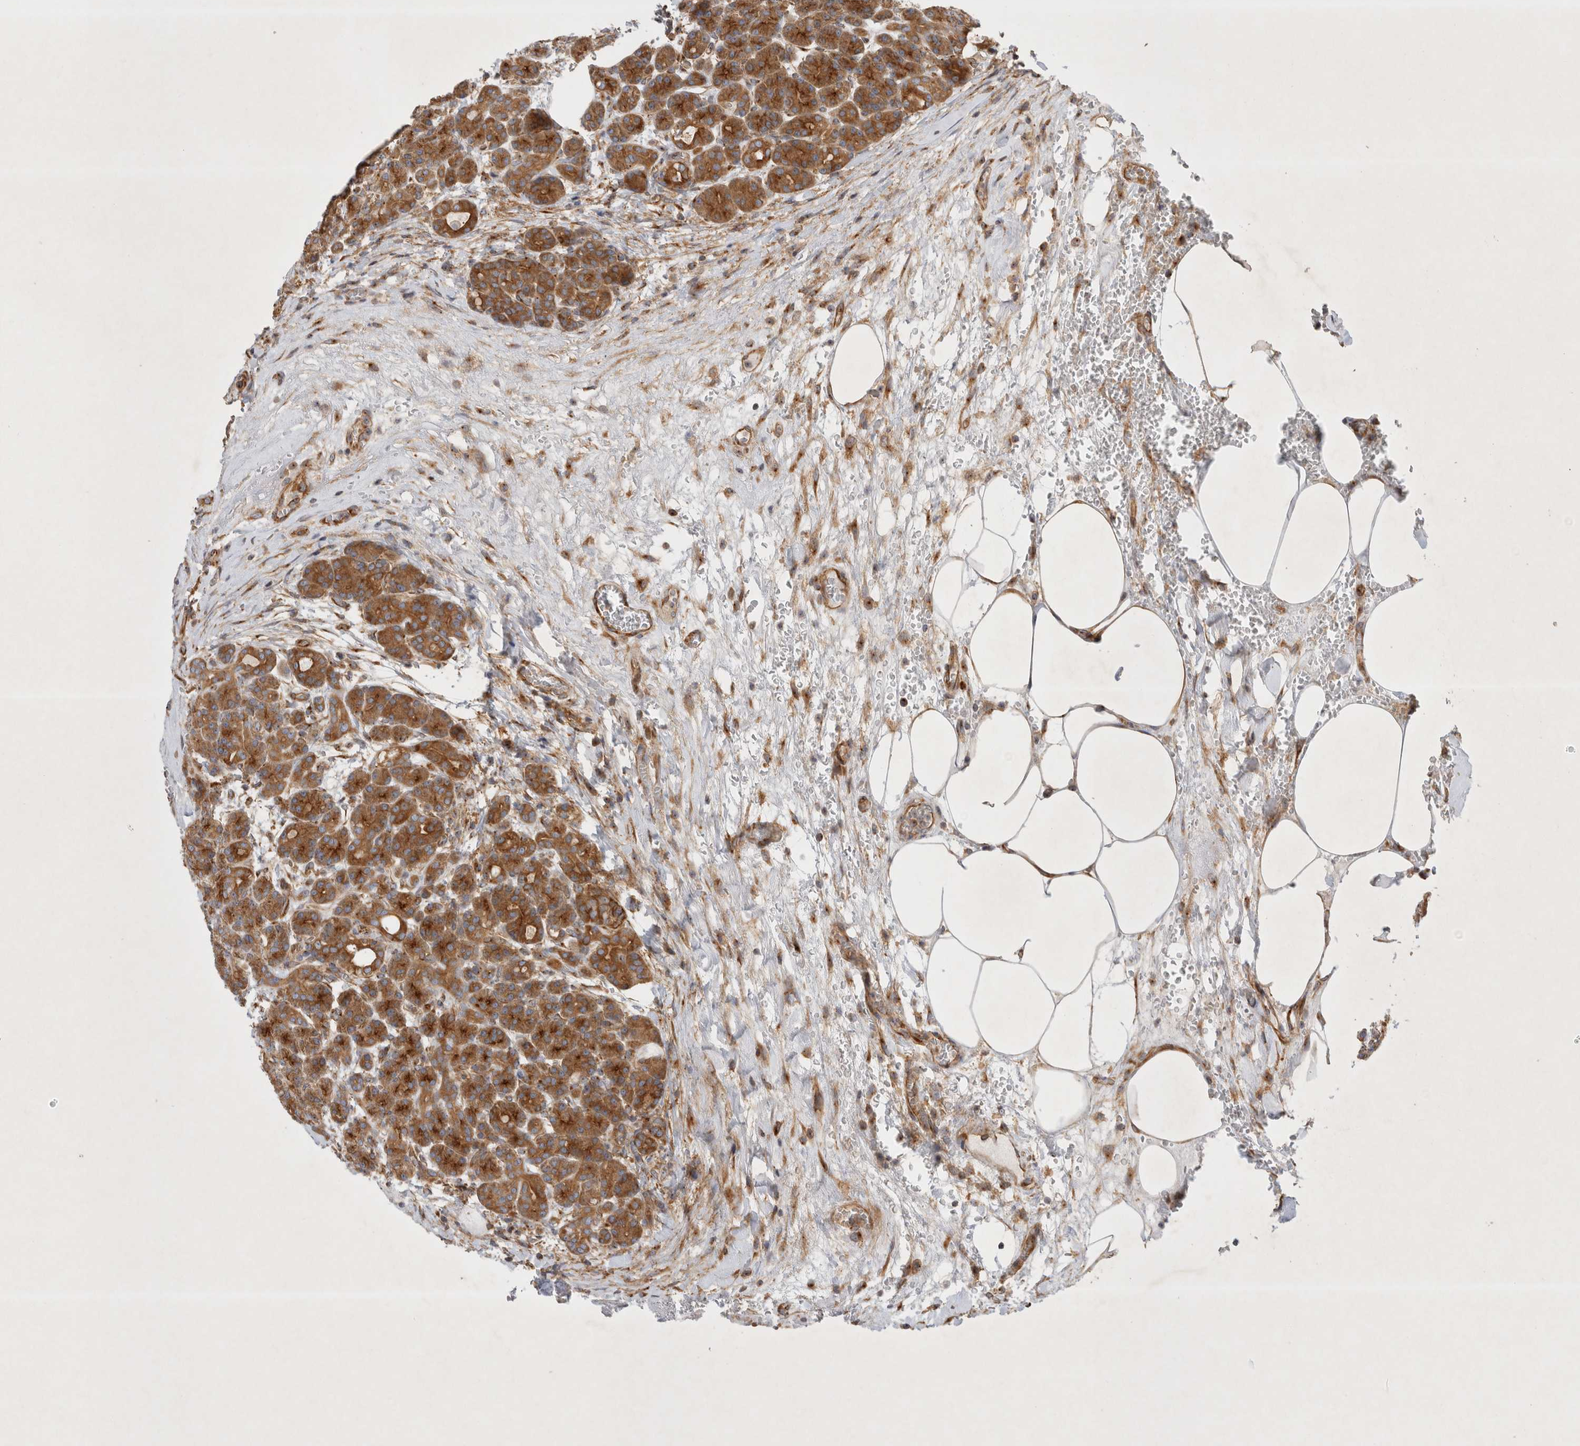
{"staining": {"intensity": "moderate", "quantity": ">75%", "location": "cytoplasmic/membranous"}, "tissue": "pancreas", "cell_type": "Exocrine glandular cells", "image_type": "normal", "snomed": [{"axis": "morphology", "description": "Normal tissue, NOS"}, {"axis": "topography", "description": "Pancreas"}], "caption": "Moderate cytoplasmic/membranous expression for a protein is identified in about >75% of exocrine glandular cells of unremarkable pancreas using immunohistochemistry.", "gene": "GPR150", "patient": {"sex": "male", "age": 63}}